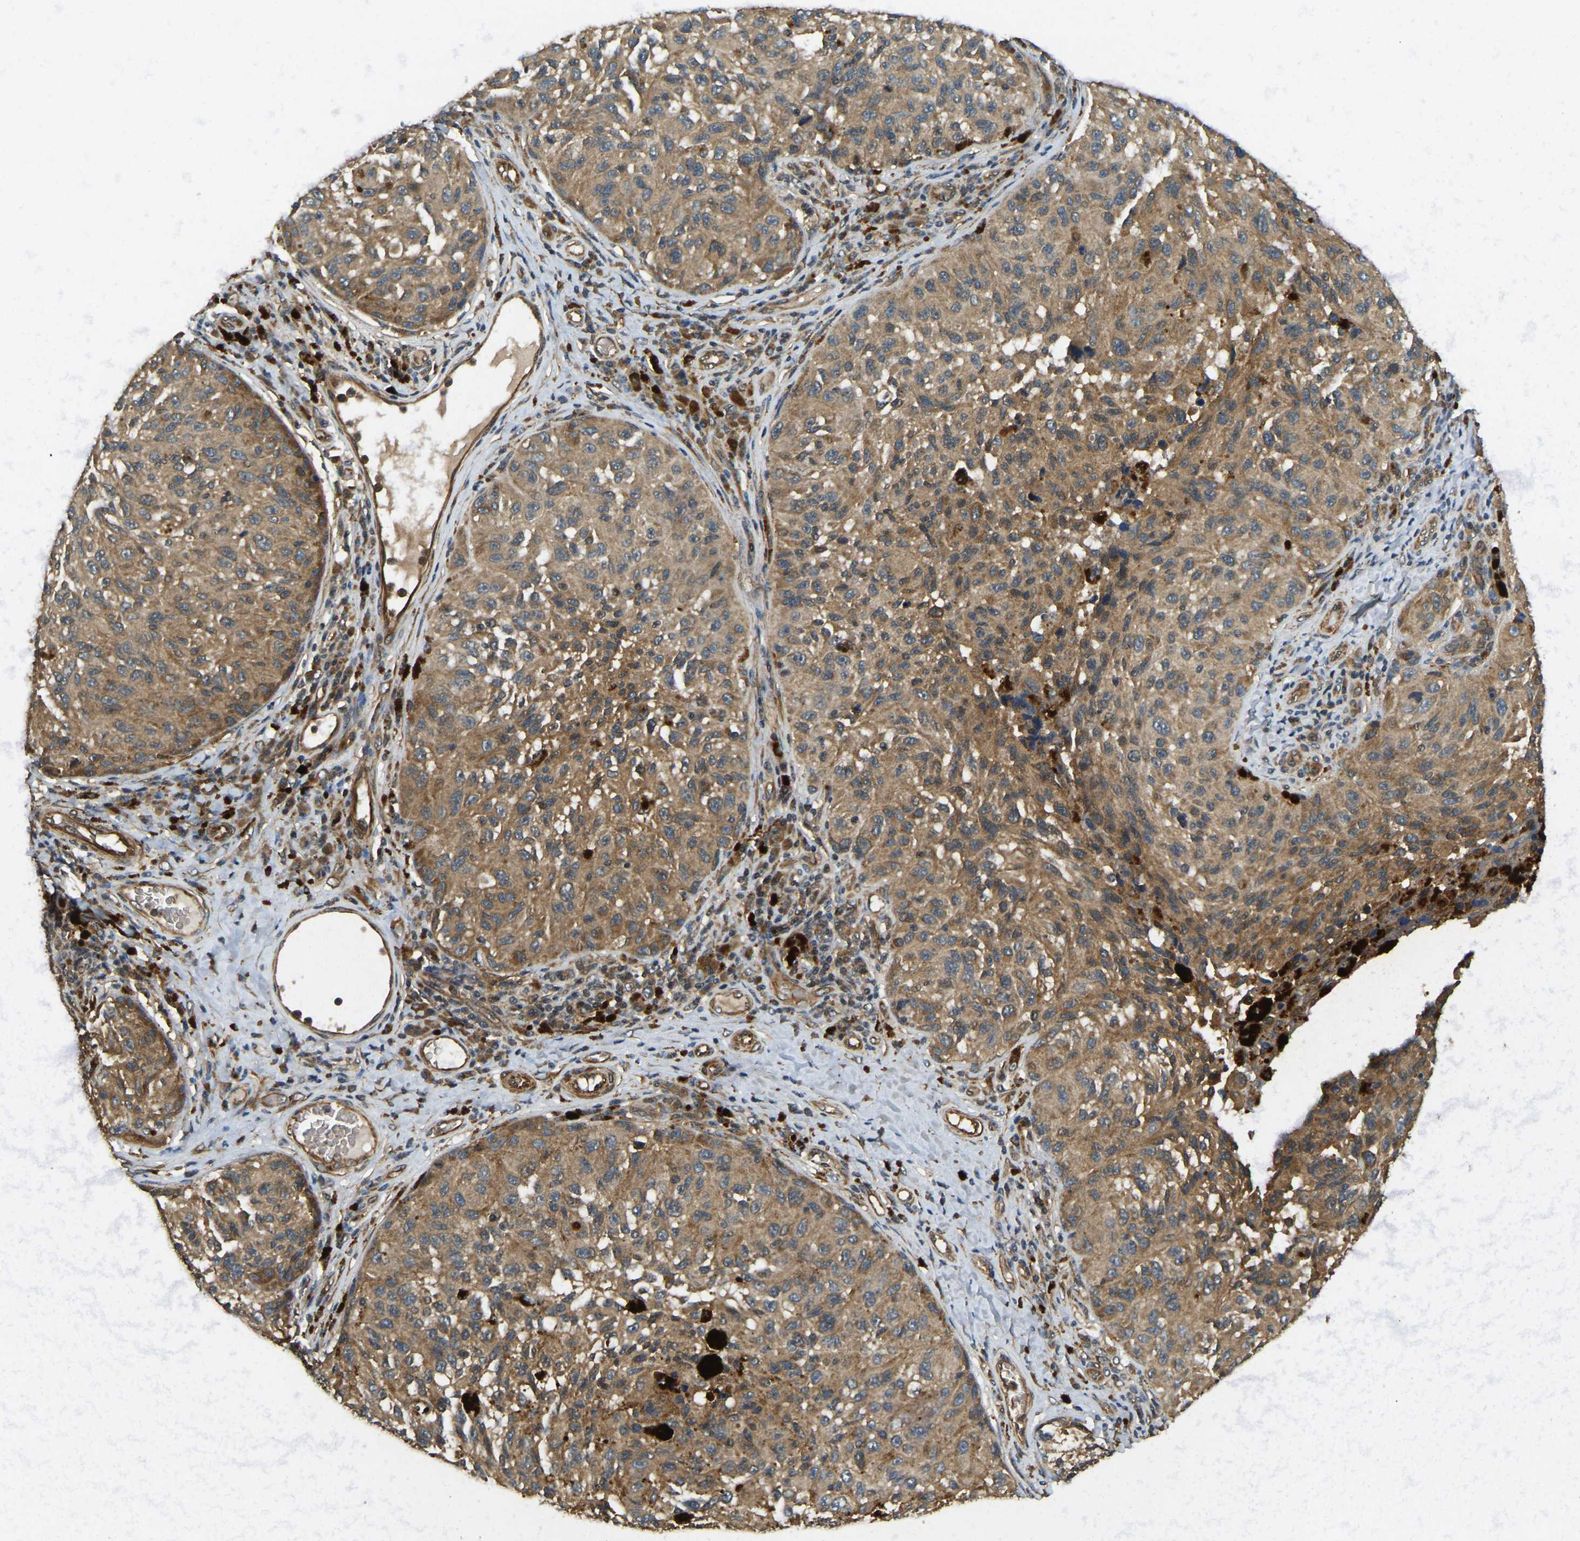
{"staining": {"intensity": "moderate", "quantity": ">75%", "location": "cytoplasmic/membranous"}, "tissue": "melanoma", "cell_type": "Tumor cells", "image_type": "cancer", "snomed": [{"axis": "morphology", "description": "Malignant melanoma, NOS"}, {"axis": "topography", "description": "Skin"}], "caption": "Moderate cytoplasmic/membranous staining is identified in about >75% of tumor cells in melanoma.", "gene": "ERGIC1", "patient": {"sex": "female", "age": 73}}